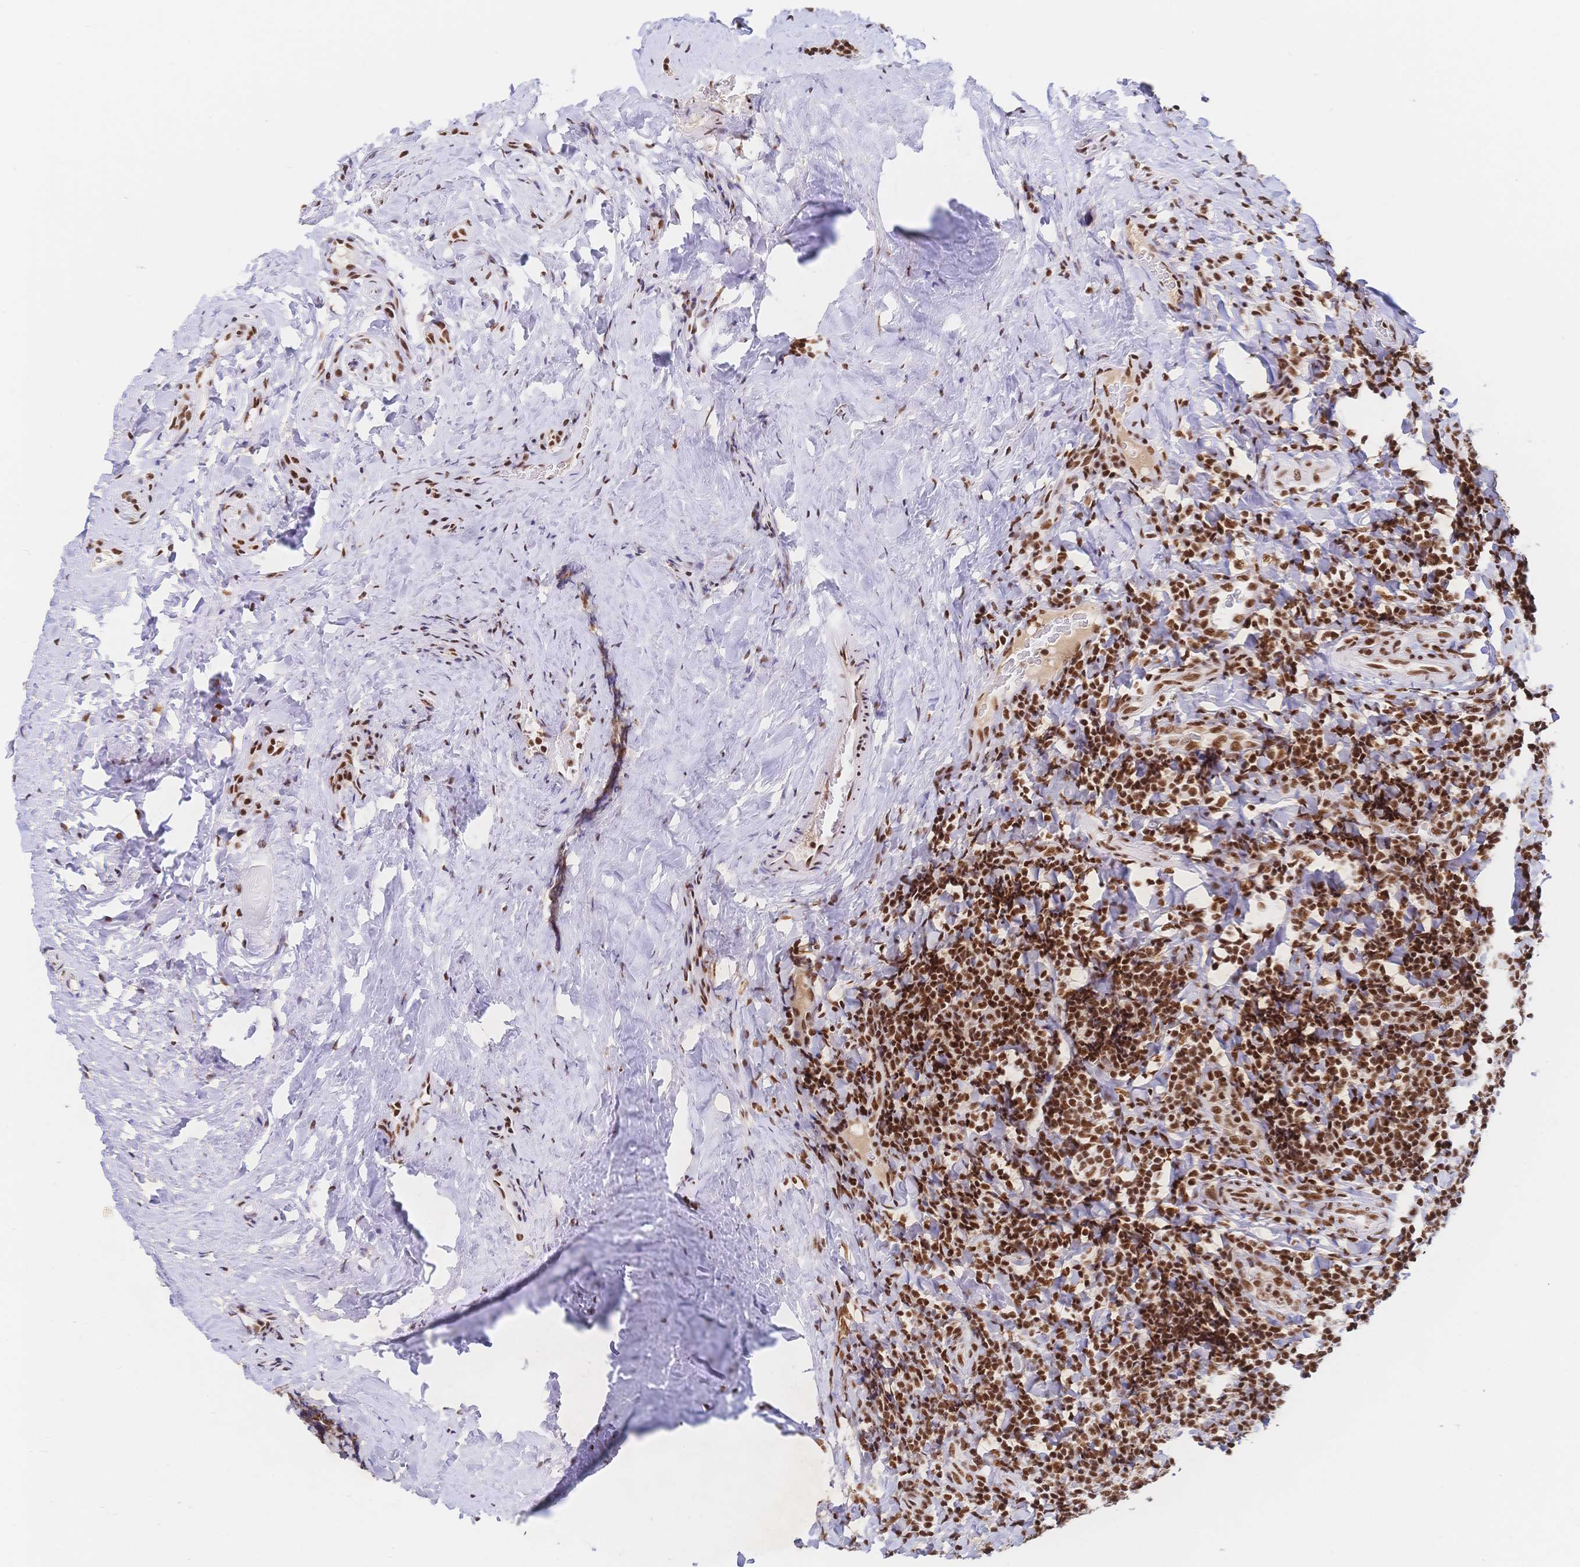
{"staining": {"intensity": "moderate", "quantity": ">75%", "location": "nuclear"}, "tissue": "tonsil", "cell_type": "Germinal center cells", "image_type": "normal", "snomed": [{"axis": "morphology", "description": "Normal tissue, NOS"}, {"axis": "topography", "description": "Tonsil"}], "caption": "Immunohistochemistry (IHC) staining of unremarkable tonsil, which reveals medium levels of moderate nuclear staining in approximately >75% of germinal center cells indicating moderate nuclear protein expression. The staining was performed using DAB (brown) for protein detection and nuclei were counterstained in hematoxylin (blue).", "gene": "SRSF1", "patient": {"sex": "male", "age": 17}}